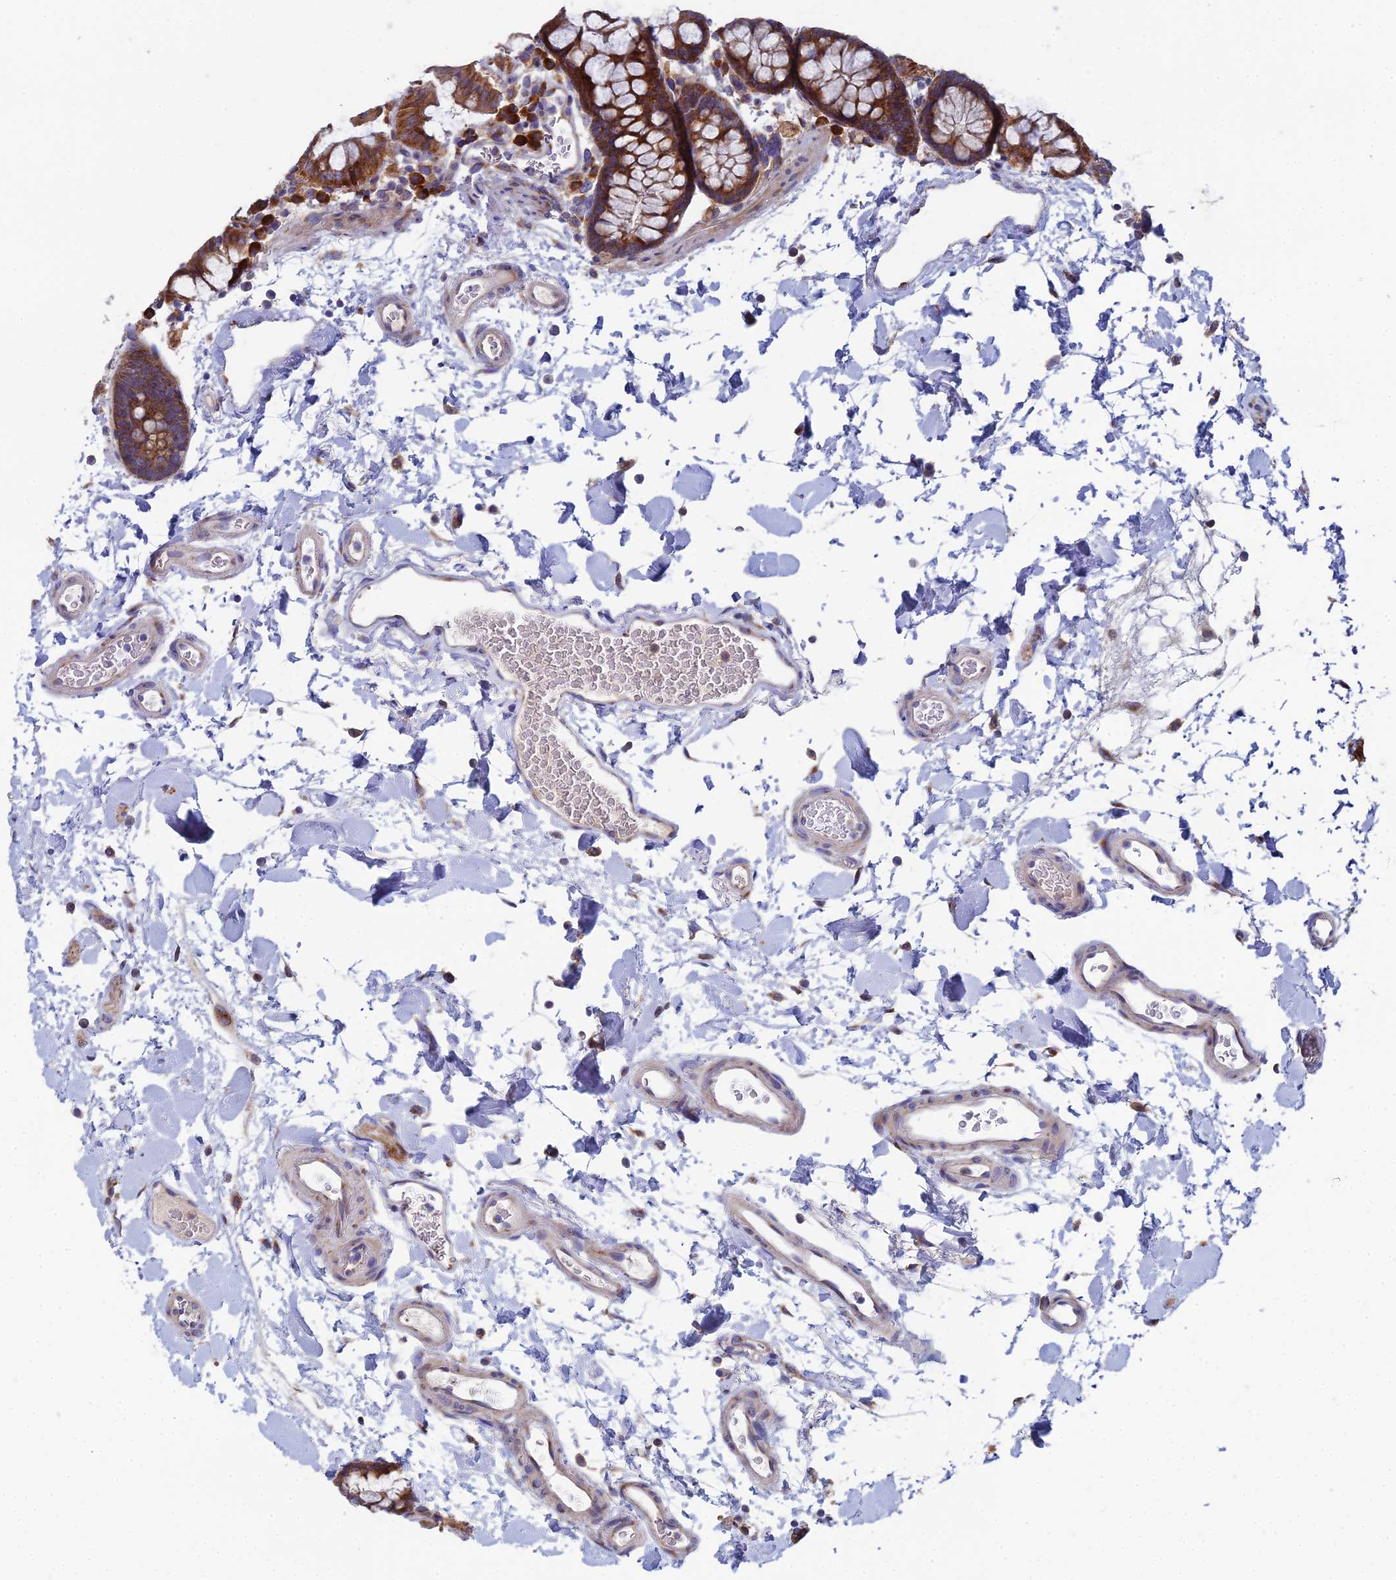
{"staining": {"intensity": "weak", "quantity": "25%-75%", "location": "cytoplasmic/membranous"}, "tissue": "colon", "cell_type": "Endothelial cells", "image_type": "normal", "snomed": [{"axis": "morphology", "description": "Normal tissue, NOS"}, {"axis": "topography", "description": "Colon"}], "caption": "Immunohistochemical staining of normal human colon reveals weak cytoplasmic/membranous protein staining in about 25%-75% of endothelial cells. (DAB (3,3'-diaminobenzidine) = brown stain, brightfield microscopy at high magnification).", "gene": "CLCN3", "patient": {"sex": "male", "age": 75}}